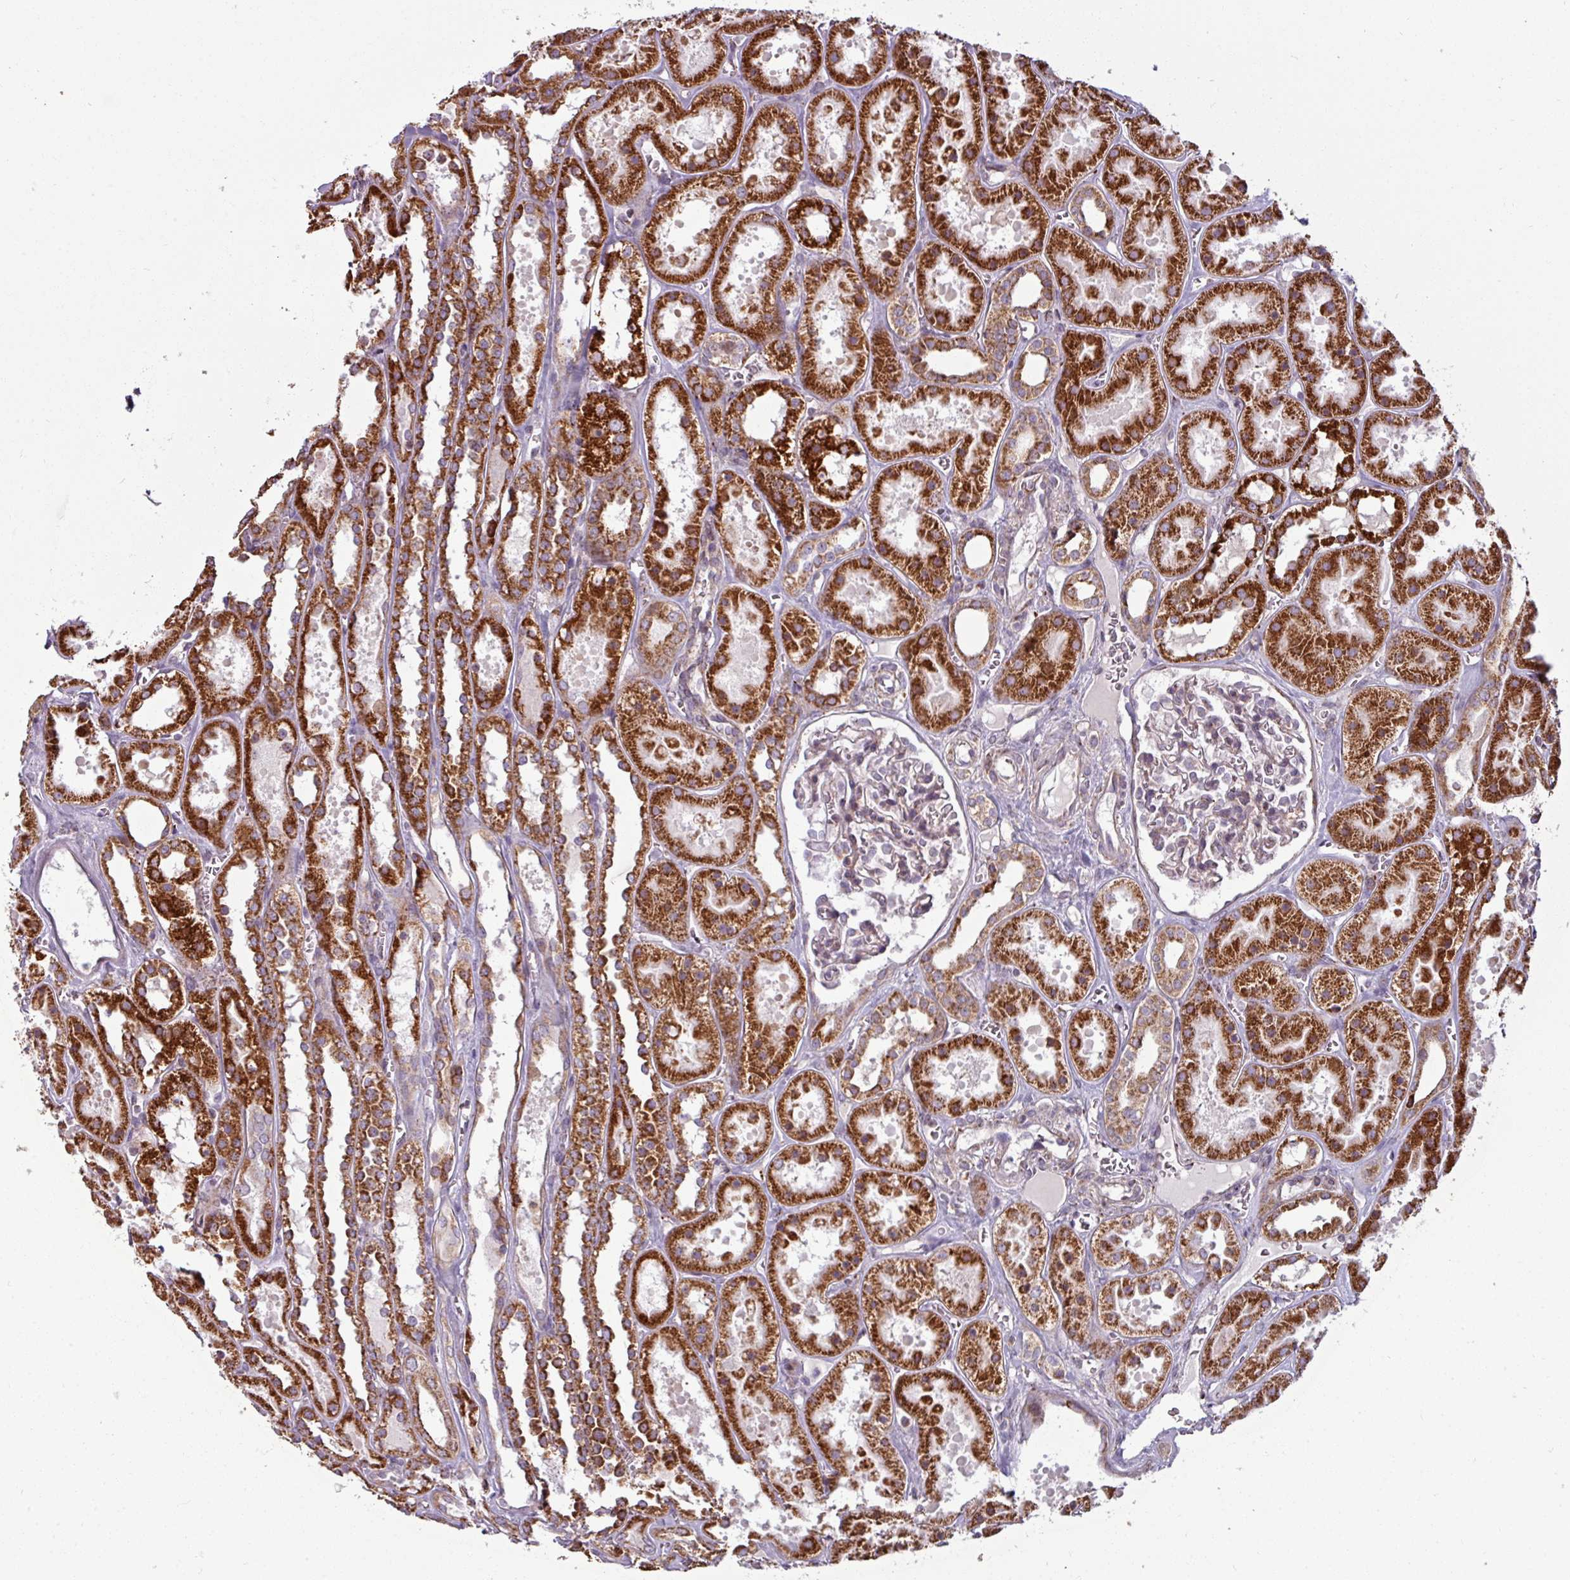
{"staining": {"intensity": "negative", "quantity": "none", "location": "none"}, "tissue": "kidney", "cell_type": "Cells in glomeruli", "image_type": "normal", "snomed": [{"axis": "morphology", "description": "Normal tissue, NOS"}, {"axis": "topography", "description": "Kidney"}], "caption": "Immunohistochemical staining of benign kidney reveals no significant expression in cells in glomeruli. (DAB (3,3'-diaminobenzidine) immunohistochemistry (IHC) with hematoxylin counter stain).", "gene": "MAGT1", "patient": {"sex": "female", "age": 41}}